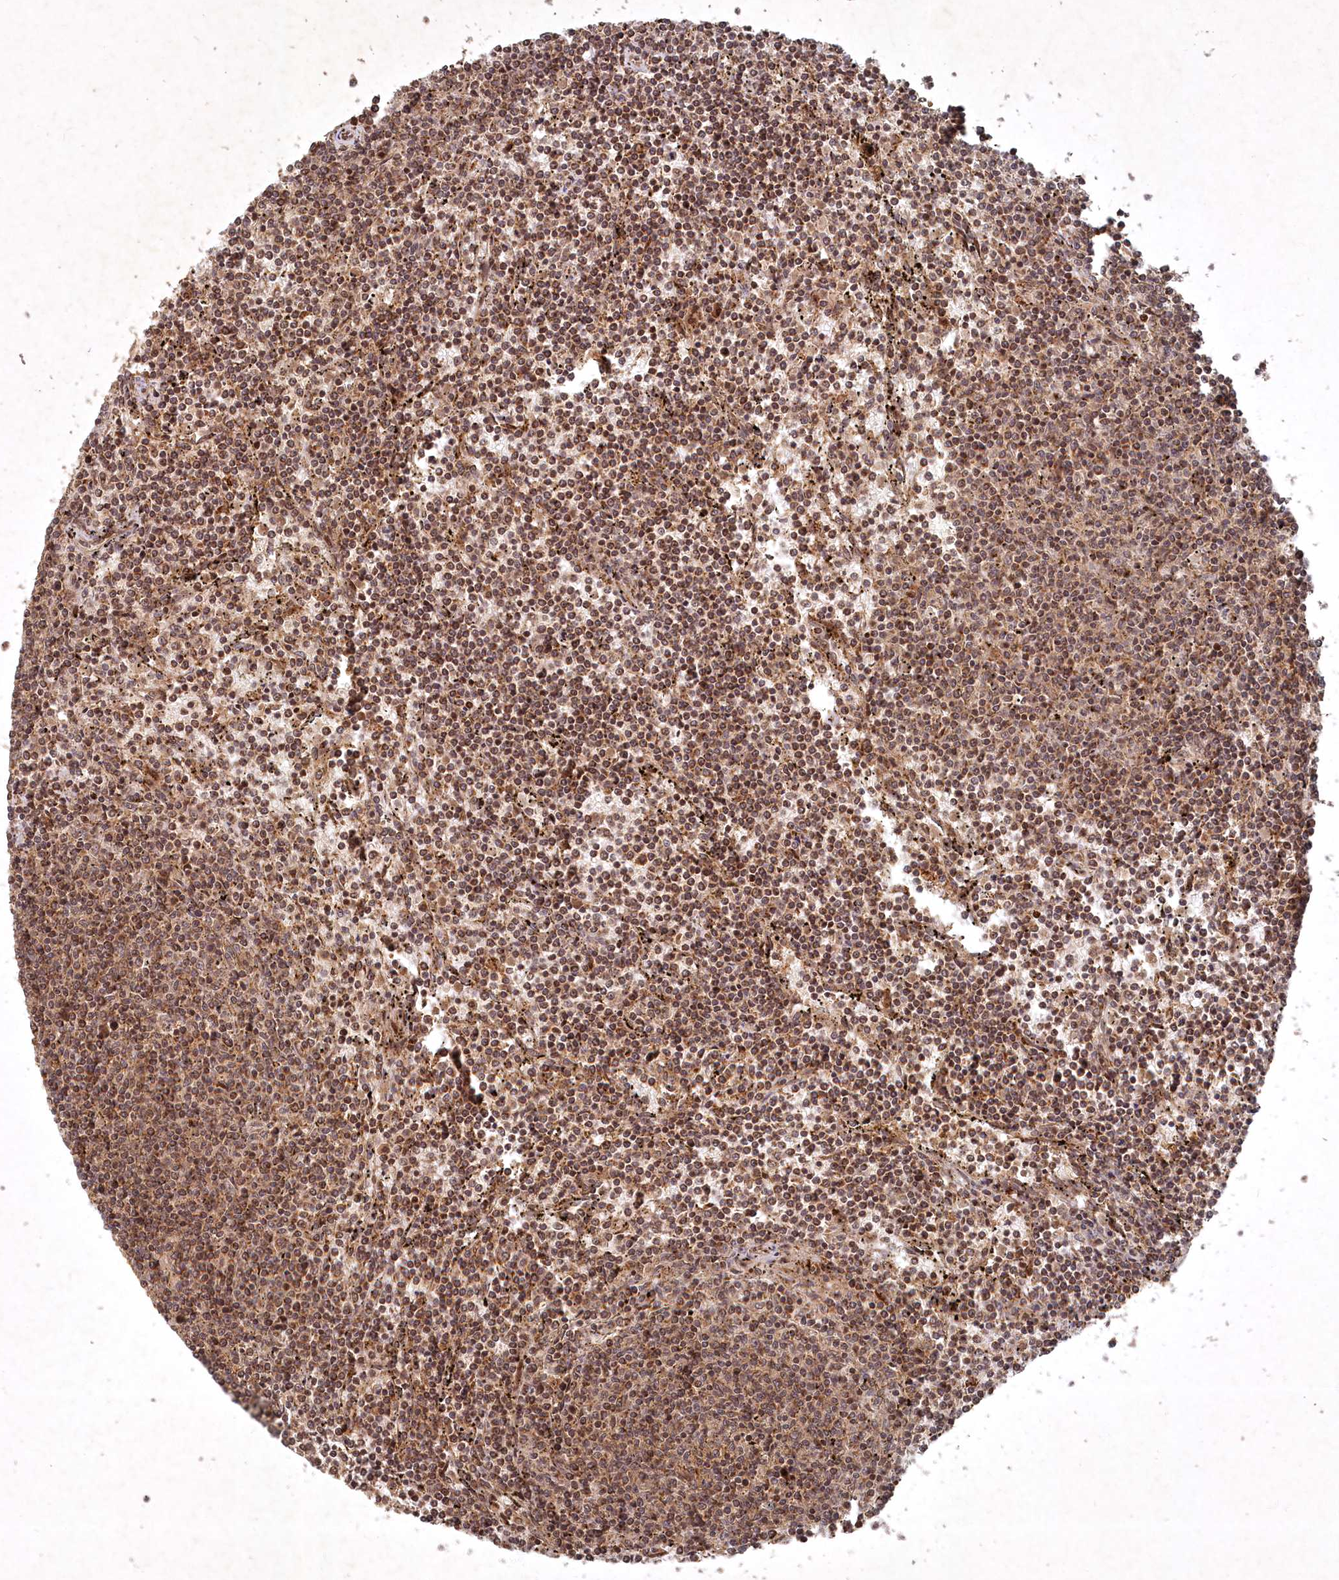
{"staining": {"intensity": "moderate", "quantity": ">75%", "location": "cytoplasmic/membranous,nuclear"}, "tissue": "lymphoma", "cell_type": "Tumor cells", "image_type": "cancer", "snomed": [{"axis": "morphology", "description": "Malignant lymphoma, non-Hodgkin's type, Low grade"}, {"axis": "topography", "description": "Spleen"}], "caption": "A high-resolution micrograph shows IHC staining of lymphoma, which demonstrates moderate cytoplasmic/membranous and nuclear staining in approximately >75% of tumor cells. The protein of interest is shown in brown color, while the nuclei are stained blue.", "gene": "UNC93A", "patient": {"sex": "female", "age": 50}}